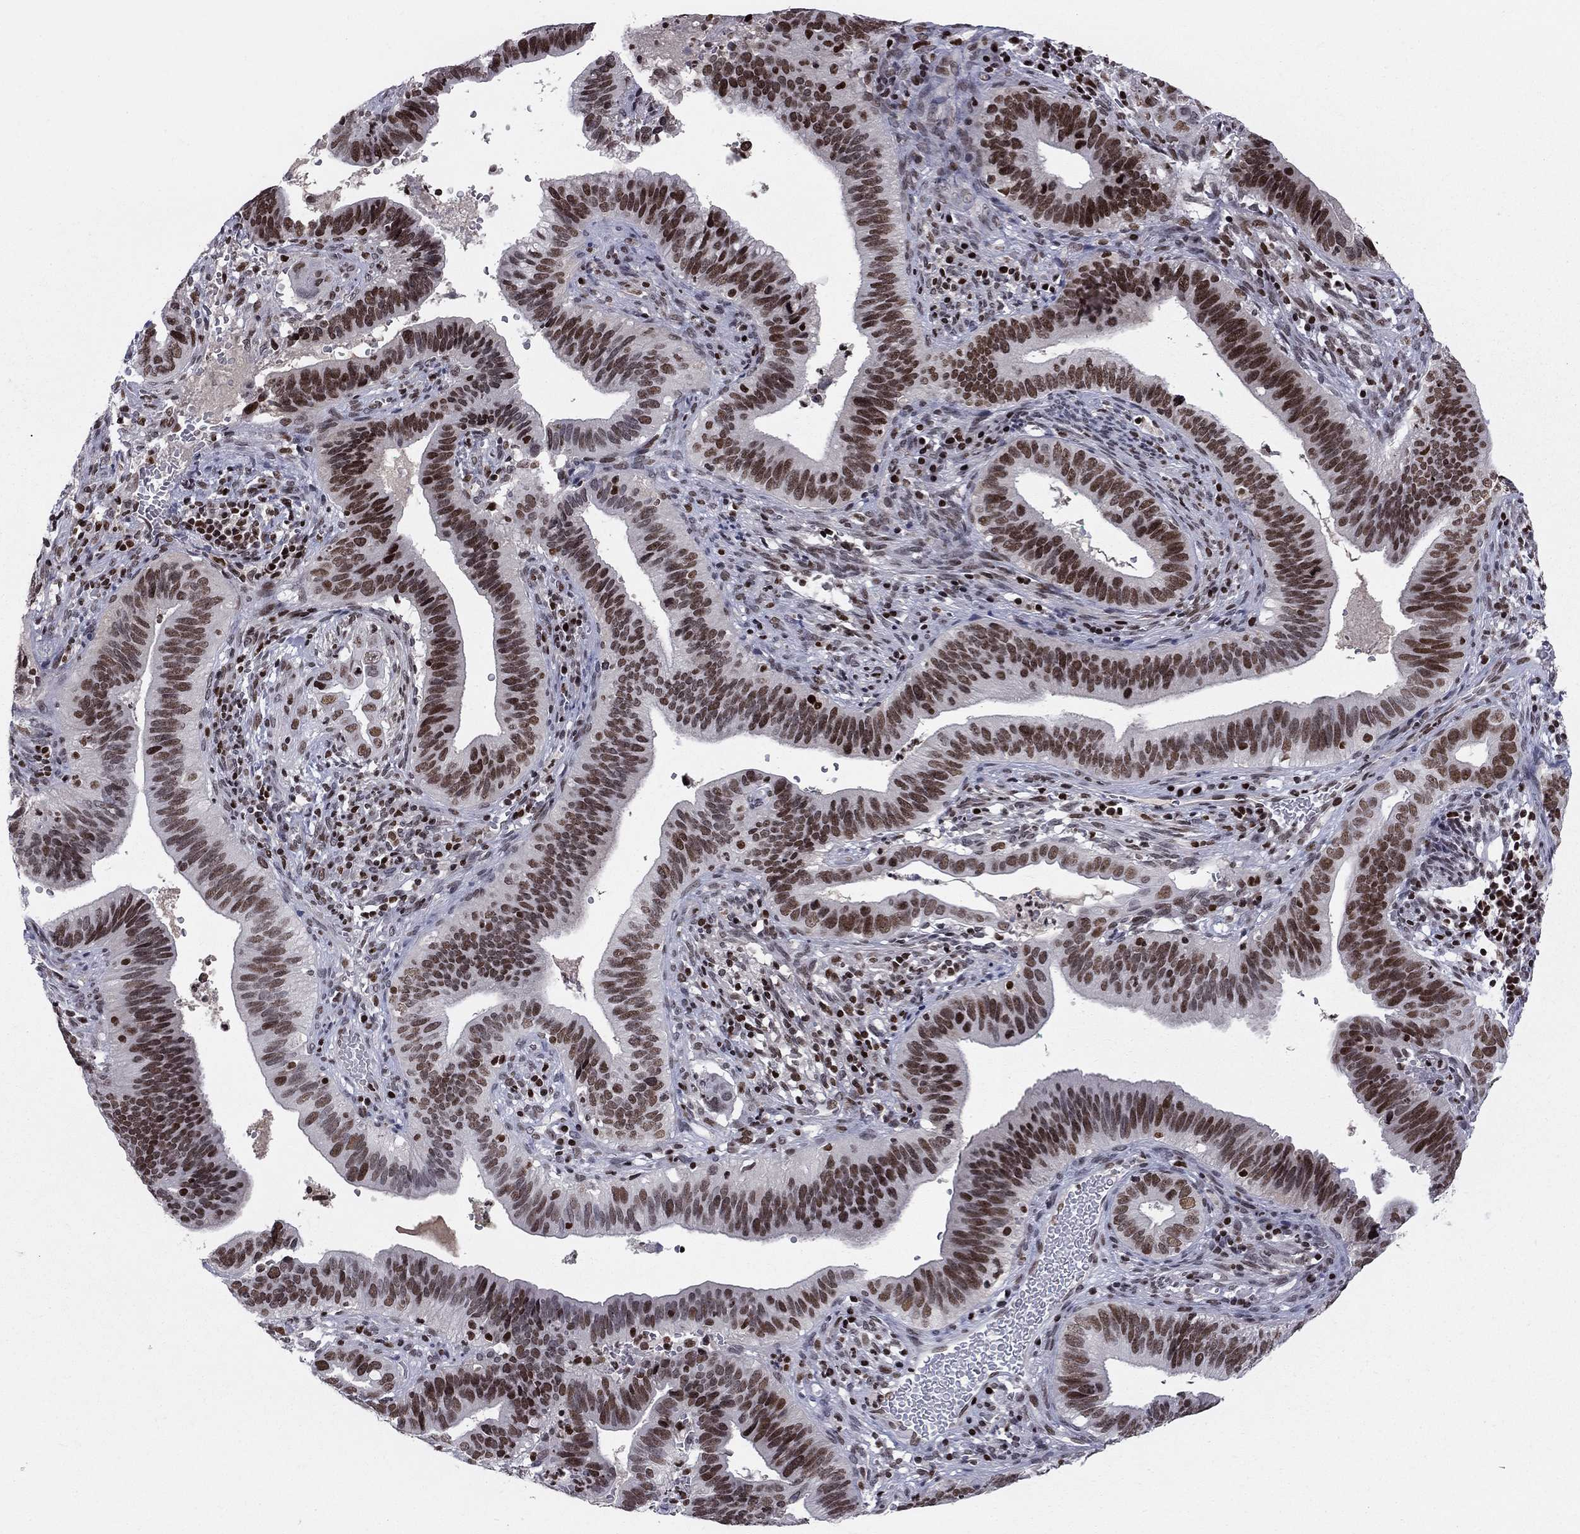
{"staining": {"intensity": "strong", "quantity": ">75%", "location": "nuclear"}, "tissue": "cervical cancer", "cell_type": "Tumor cells", "image_type": "cancer", "snomed": [{"axis": "morphology", "description": "Adenocarcinoma, NOS"}, {"axis": "topography", "description": "Cervix"}], "caption": "Tumor cells exhibit strong nuclear expression in approximately >75% of cells in cervical adenocarcinoma. (DAB (3,3'-diaminobenzidine) IHC, brown staining for protein, blue staining for nuclei).", "gene": "RNASEH2C", "patient": {"sex": "female", "age": 42}}